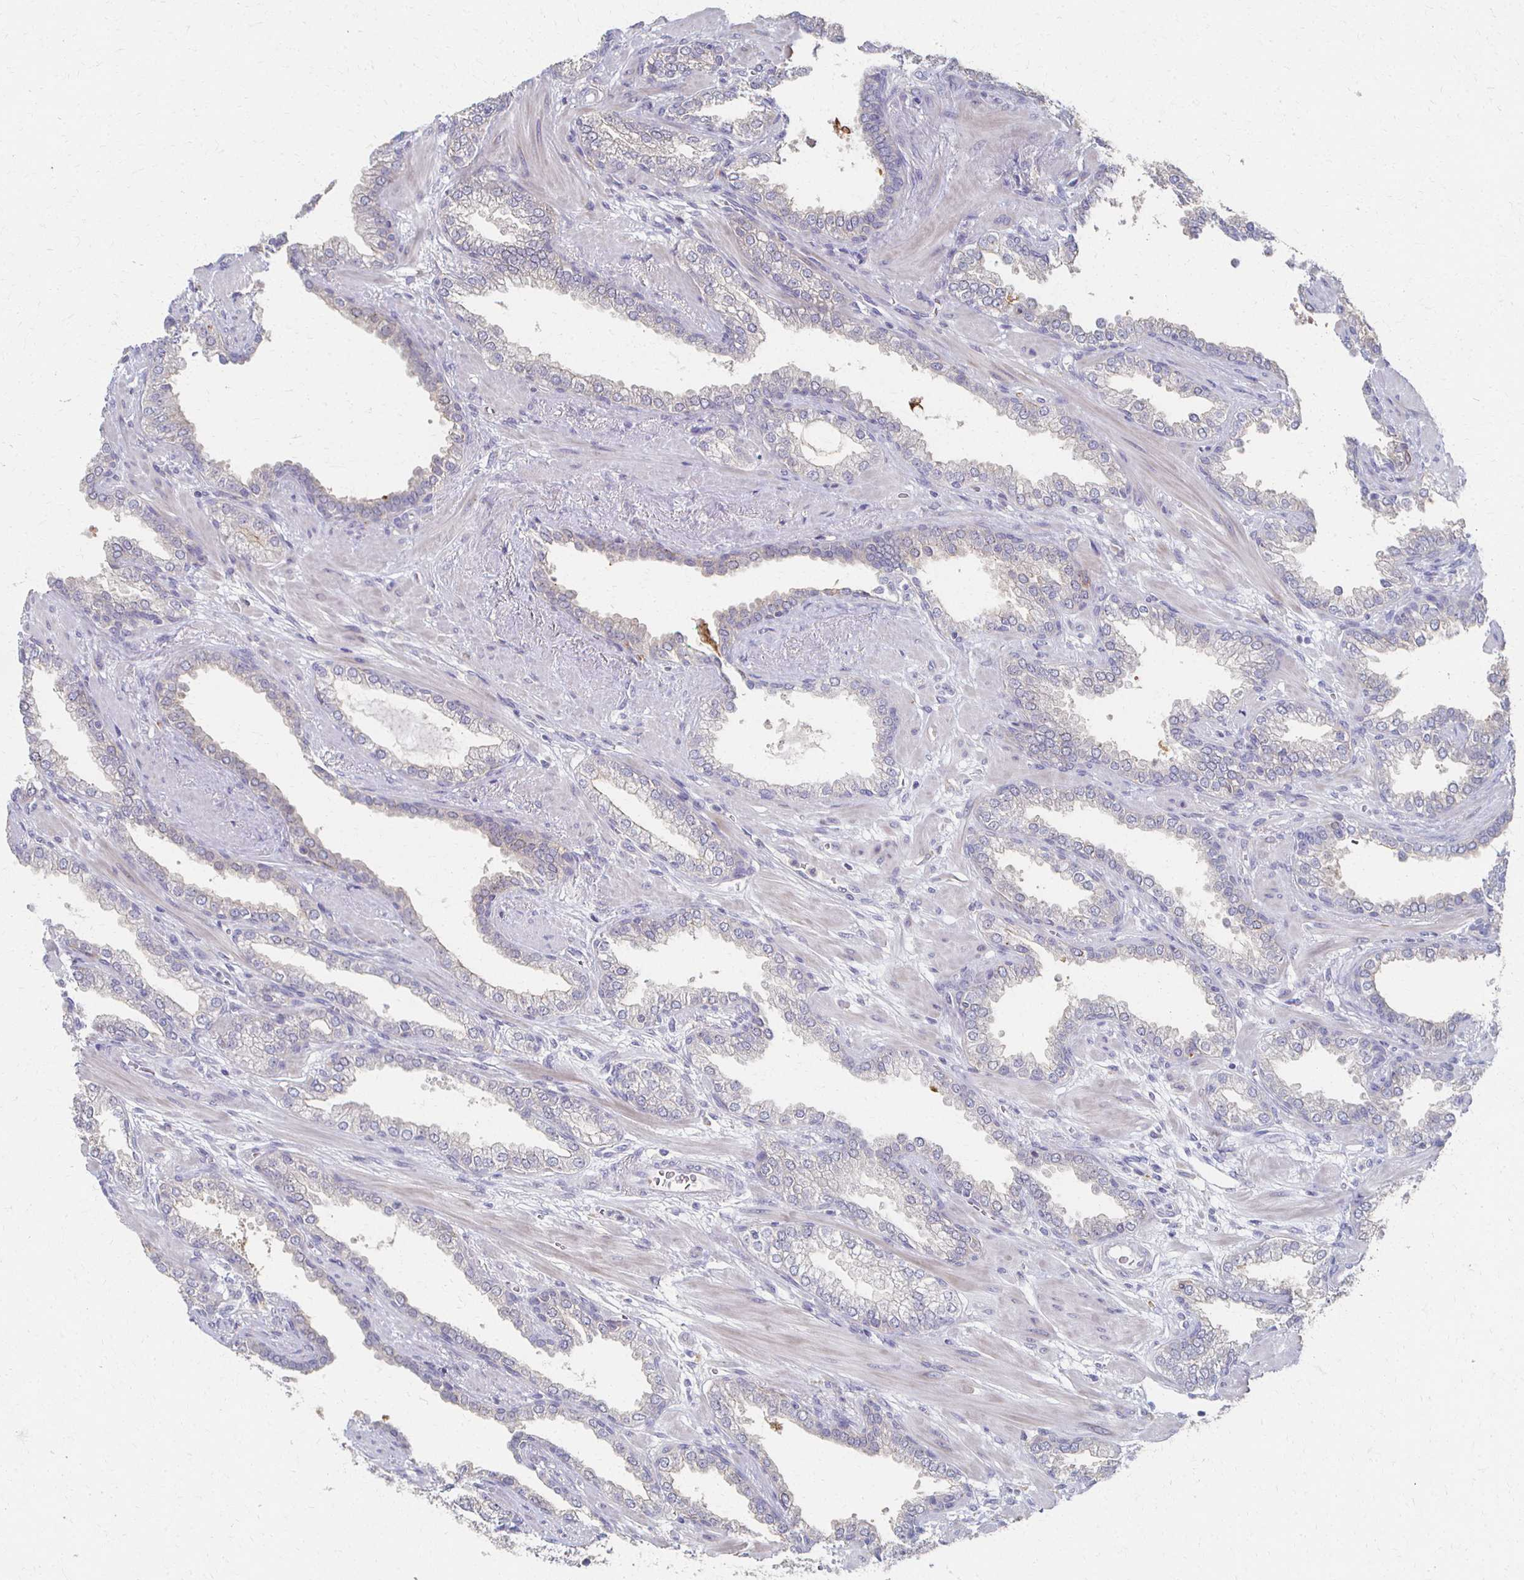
{"staining": {"intensity": "weak", "quantity": "<25%", "location": "cytoplasmic/membranous"}, "tissue": "prostate cancer", "cell_type": "Tumor cells", "image_type": "cancer", "snomed": [{"axis": "morphology", "description": "Adenocarcinoma, High grade"}, {"axis": "topography", "description": "Prostate"}], "caption": "IHC micrograph of high-grade adenocarcinoma (prostate) stained for a protein (brown), which demonstrates no positivity in tumor cells.", "gene": "CX3CR1", "patient": {"sex": "male", "age": 60}}